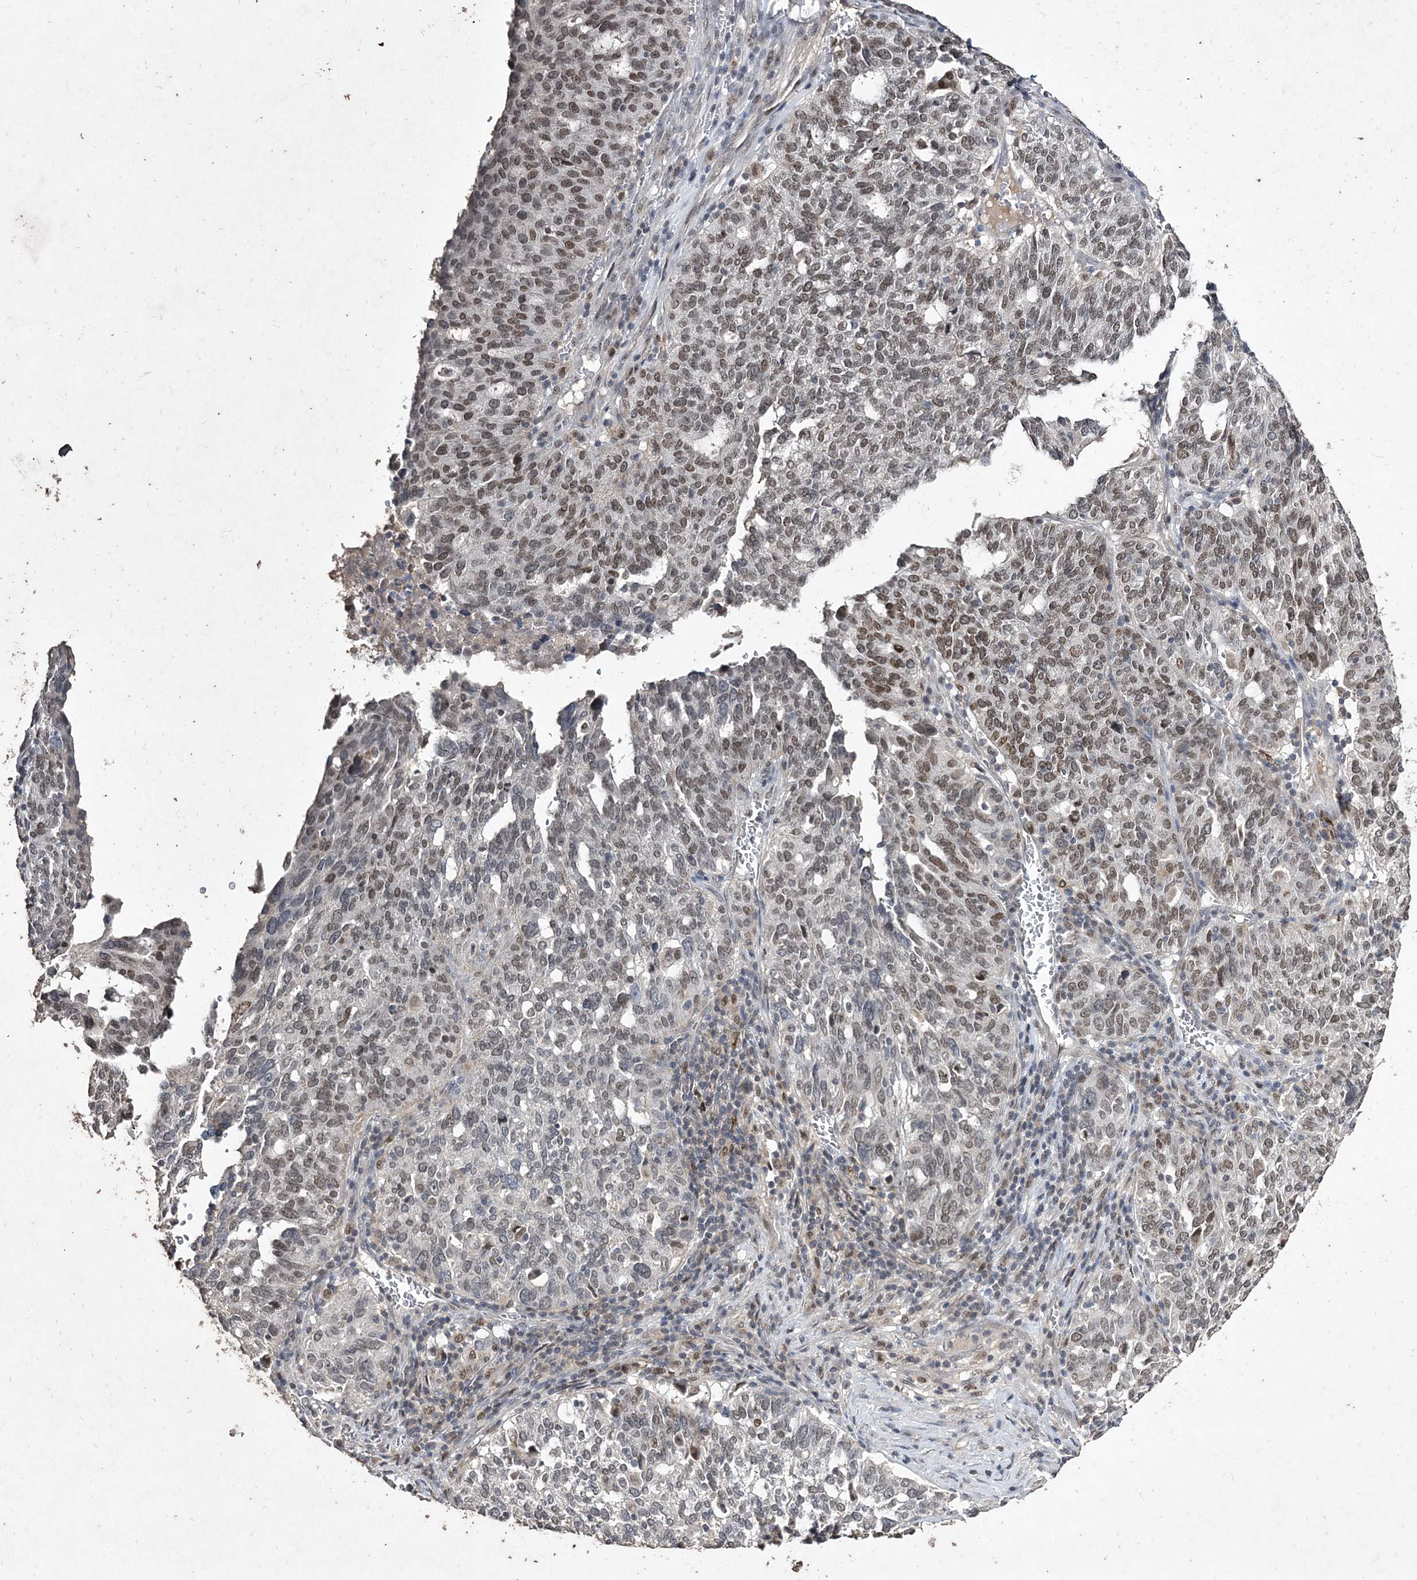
{"staining": {"intensity": "moderate", "quantity": "25%-75%", "location": "nuclear"}, "tissue": "ovarian cancer", "cell_type": "Tumor cells", "image_type": "cancer", "snomed": [{"axis": "morphology", "description": "Cystadenocarcinoma, serous, NOS"}, {"axis": "topography", "description": "Ovary"}], "caption": "Protein expression analysis of human serous cystadenocarcinoma (ovarian) reveals moderate nuclear staining in approximately 25%-75% of tumor cells.", "gene": "C3orf38", "patient": {"sex": "female", "age": 59}}